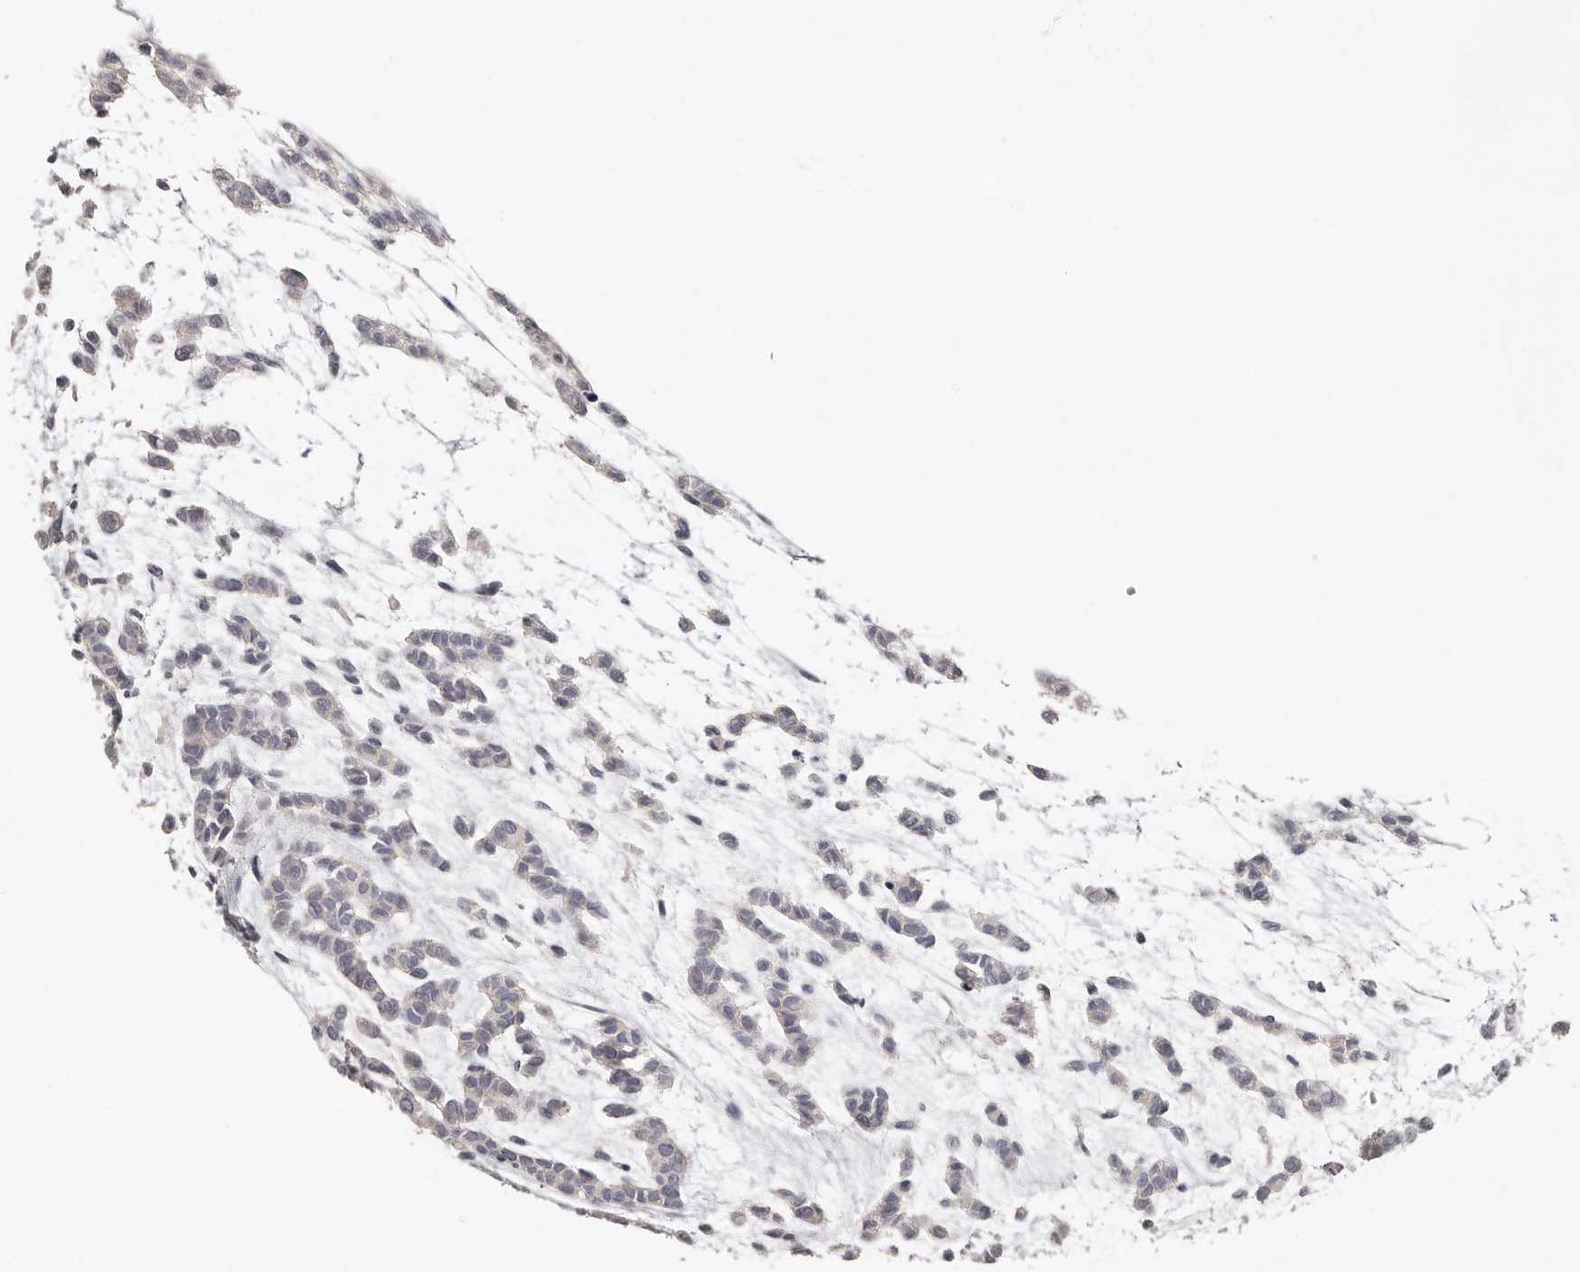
{"staining": {"intensity": "negative", "quantity": "none", "location": "none"}, "tissue": "head and neck cancer", "cell_type": "Tumor cells", "image_type": "cancer", "snomed": [{"axis": "morphology", "description": "Adenocarcinoma, NOS"}, {"axis": "morphology", "description": "Adenoma, NOS"}, {"axis": "topography", "description": "Head-Neck"}], "caption": "Protein analysis of adenocarcinoma (head and neck) exhibits no significant staining in tumor cells. (Immunohistochemistry, brightfield microscopy, high magnification).", "gene": "S100A14", "patient": {"sex": "female", "age": 55}}